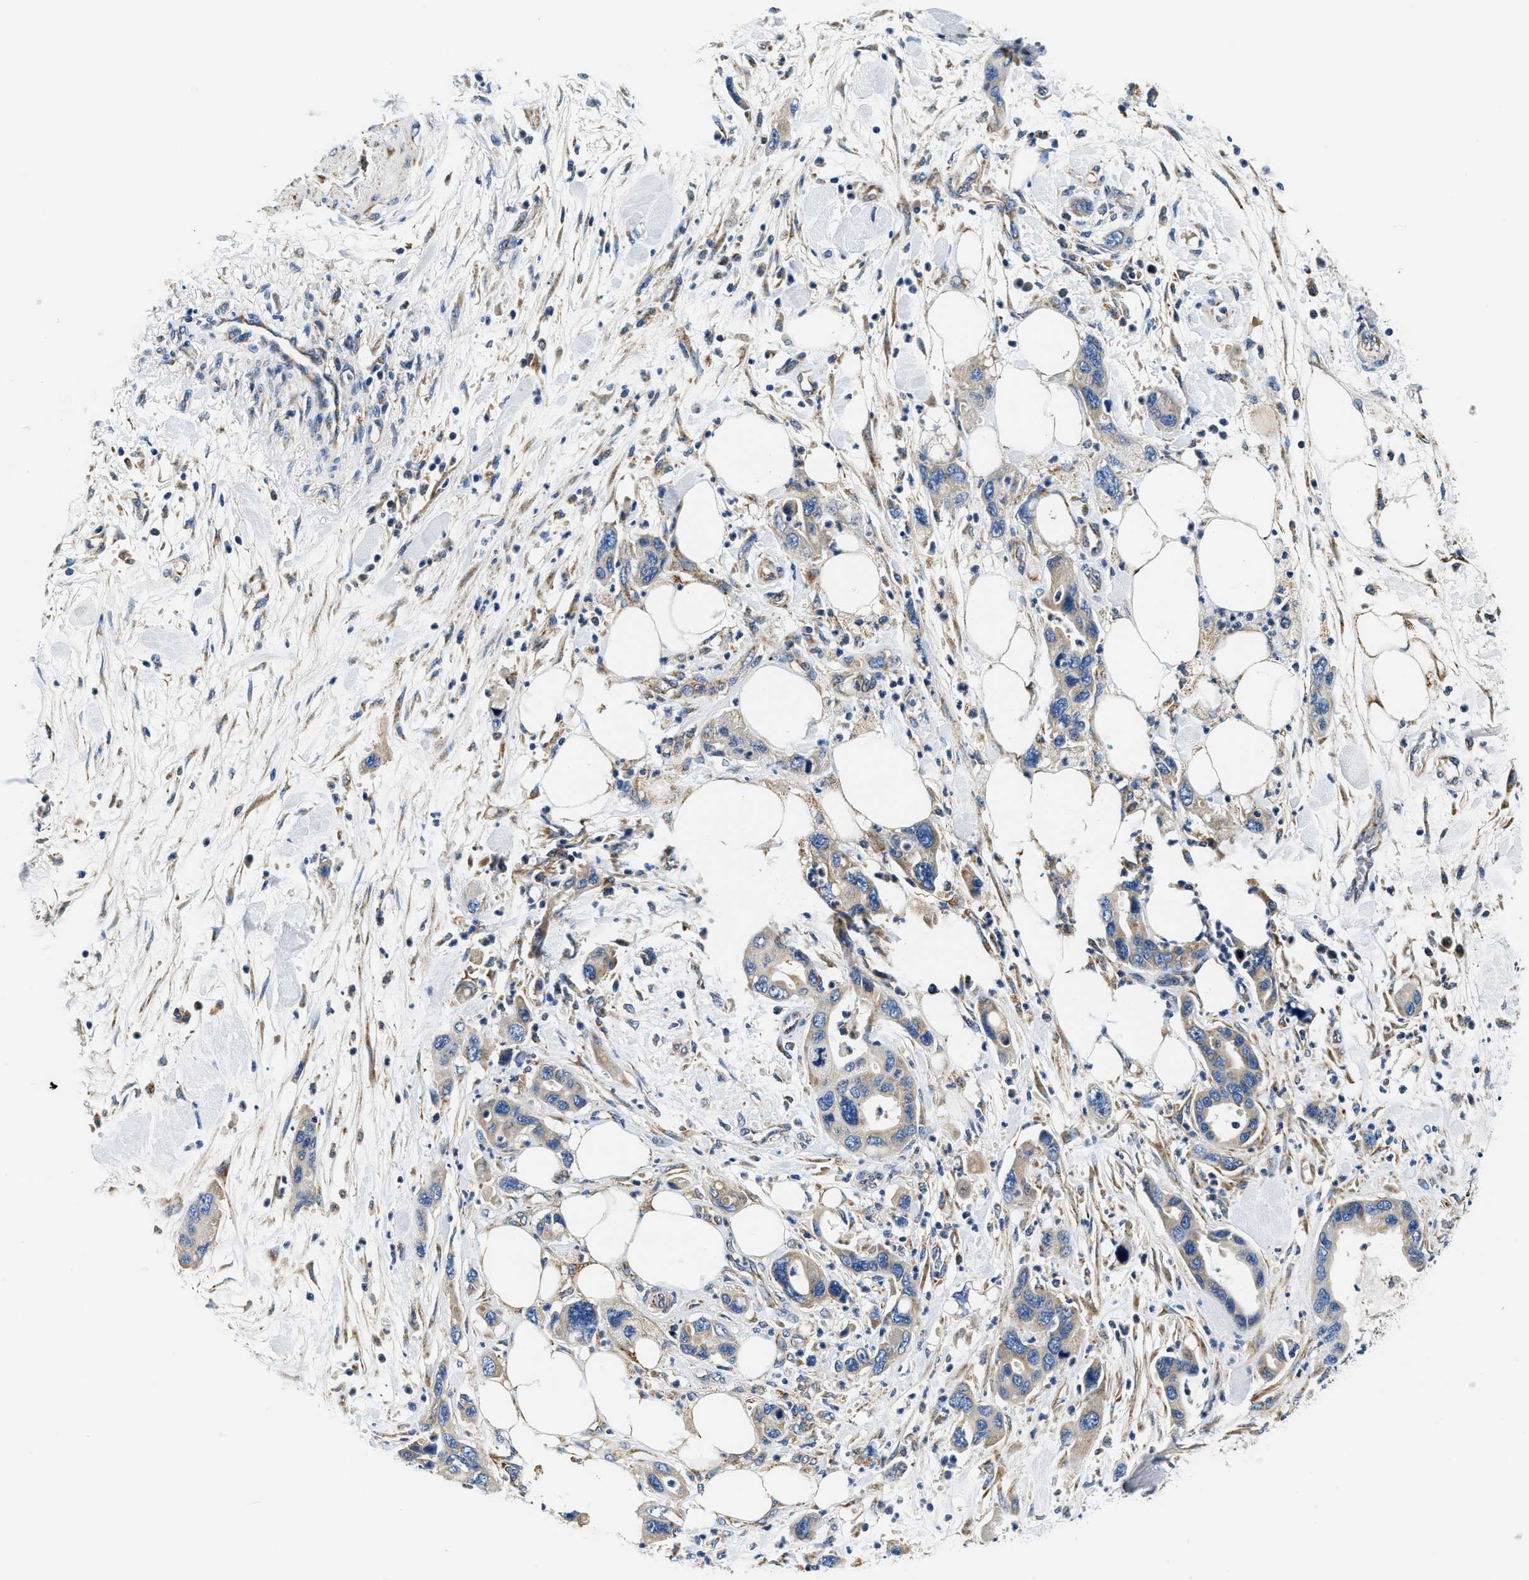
{"staining": {"intensity": "weak", "quantity": "<25%", "location": "cytoplasmic/membranous"}, "tissue": "pancreatic cancer", "cell_type": "Tumor cells", "image_type": "cancer", "snomed": [{"axis": "morphology", "description": "Normal tissue, NOS"}, {"axis": "morphology", "description": "Adenocarcinoma, NOS"}, {"axis": "topography", "description": "Pancreas"}], "caption": "This is a micrograph of immunohistochemistry (IHC) staining of adenocarcinoma (pancreatic), which shows no positivity in tumor cells. (DAB (3,3'-diaminobenzidine) IHC with hematoxylin counter stain).", "gene": "SAMD4B", "patient": {"sex": "female", "age": 71}}